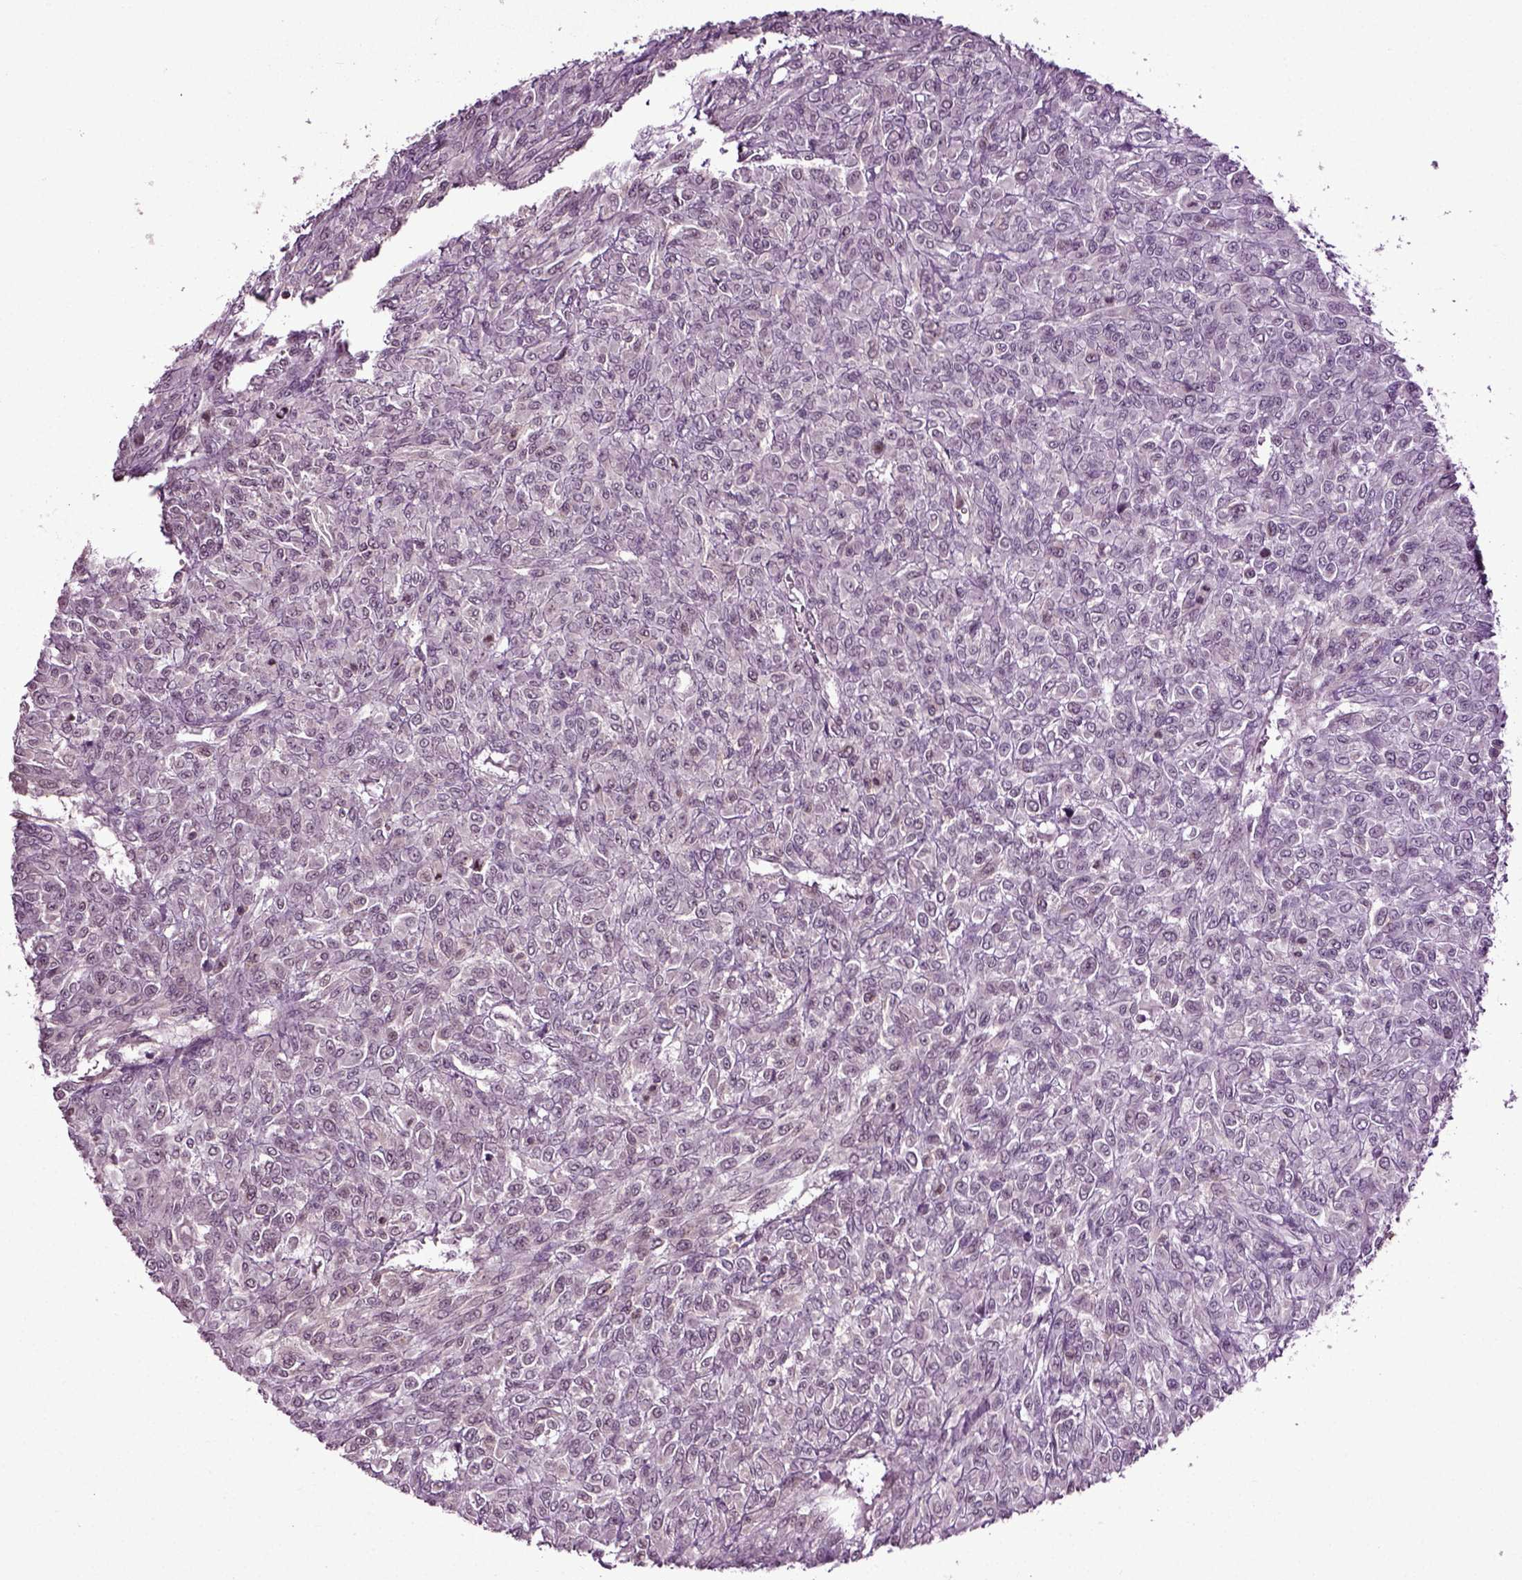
{"staining": {"intensity": "negative", "quantity": "none", "location": "none"}, "tissue": "renal cancer", "cell_type": "Tumor cells", "image_type": "cancer", "snomed": [{"axis": "morphology", "description": "Adenocarcinoma, NOS"}, {"axis": "topography", "description": "Kidney"}], "caption": "IHC image of neoplastic tissue: renal cancer stained with DAB (3,3'-diaminobenzidine) displays no significant protein positivity in tumor cells.", "gene": "KNSTRN", "patient": {"sex": "male", "age": 58}}